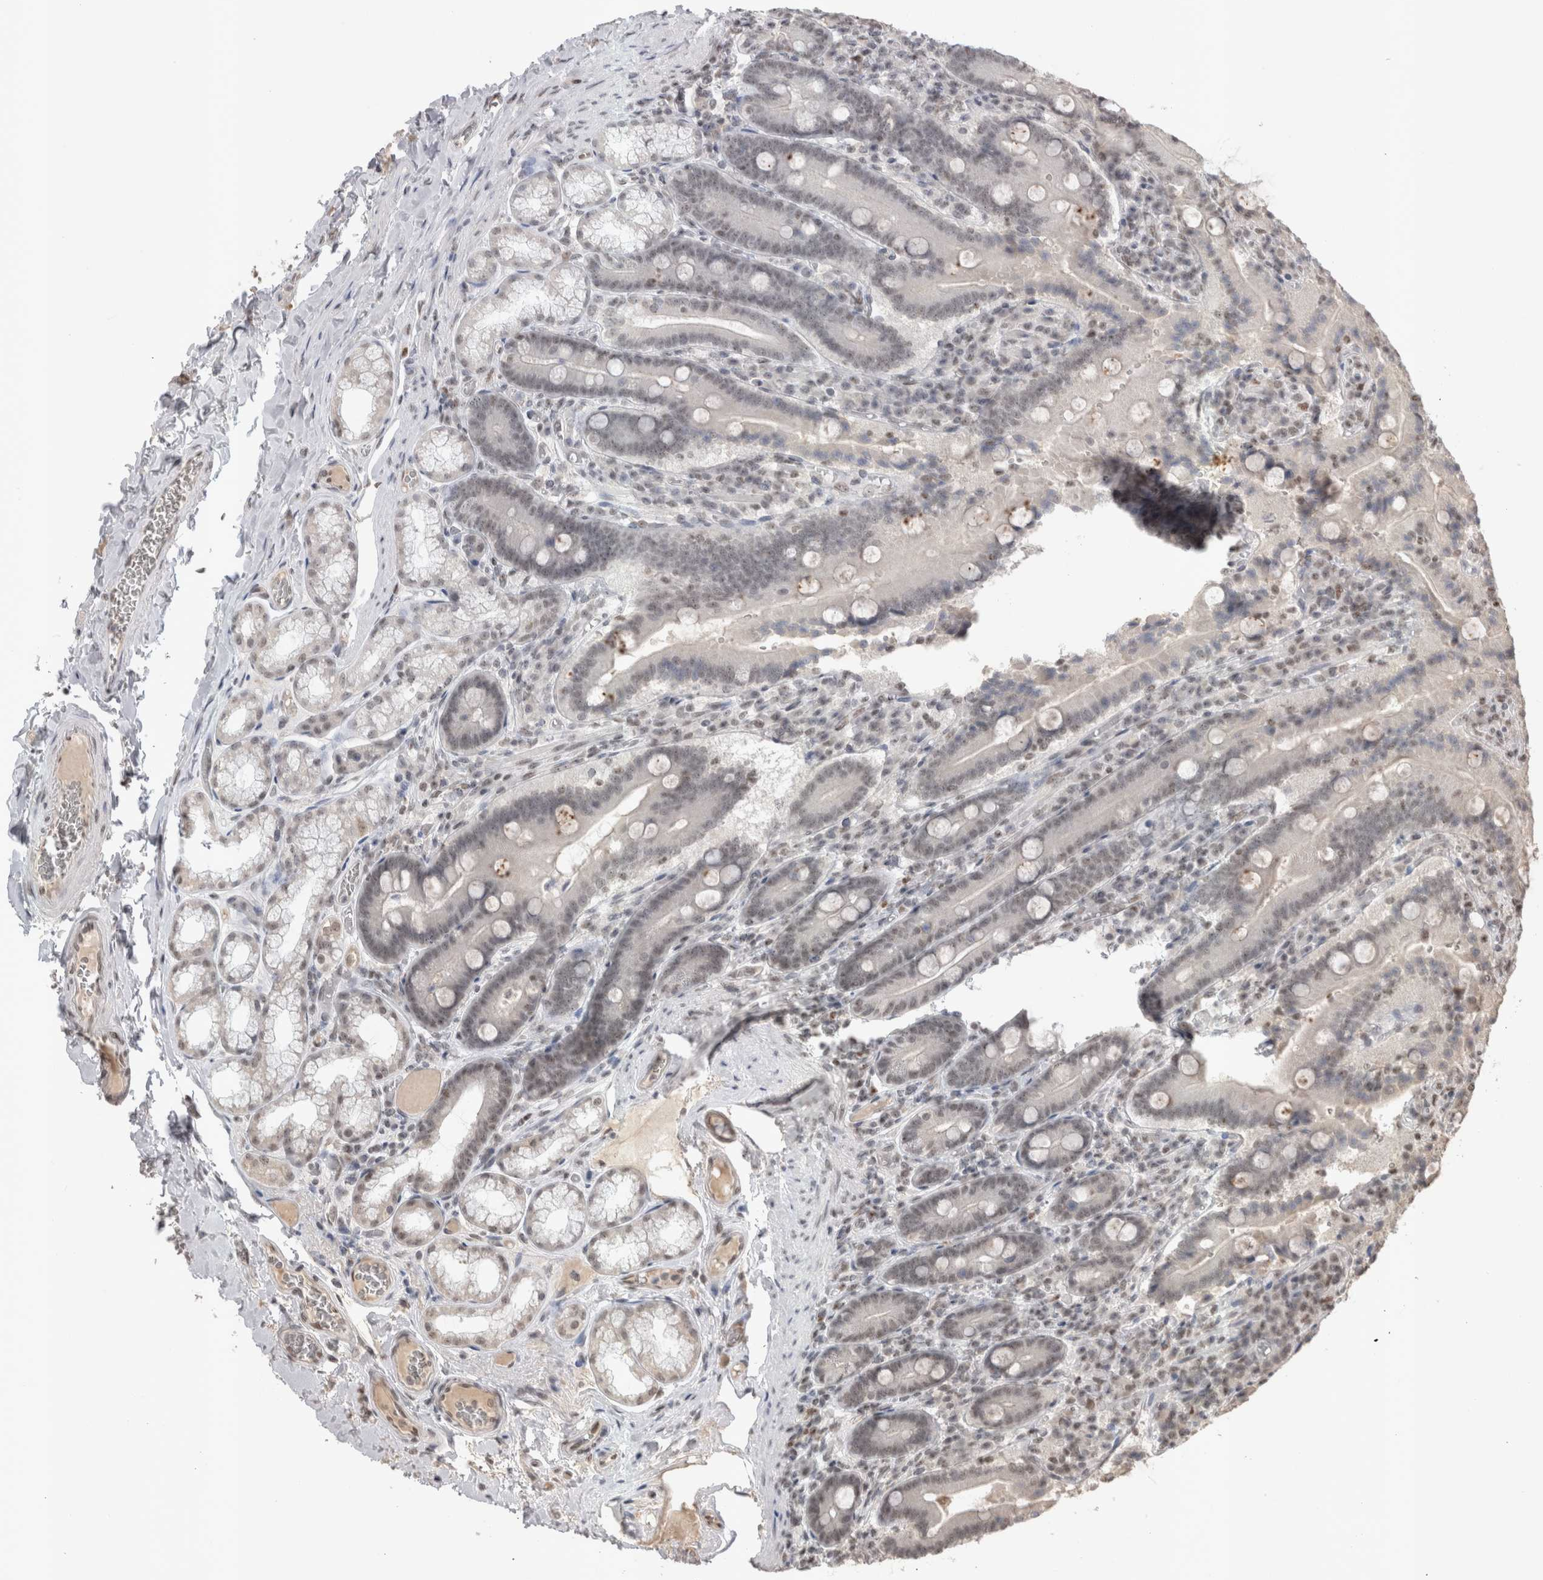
{"staining": {"intensity": "weak", "quantity": "25%-75%", "location": "nuclear"}, "tissue": "duodenum", "cell_type": "Glandular cells", "image_type": "normal", "snomed": [{"axis": "morphology", "description": "Normal tissue, NOS"}, {"axis": "topography", "description": "Duodenum"}], "caption": "This micrograph reveals immunohistochemistry staining of normal human duodenum, with low weak nuclear positivity in about 25%-75% of glandular cells.", "gene": "DAXX", "patient": {"sex": "female", "age": 62}}